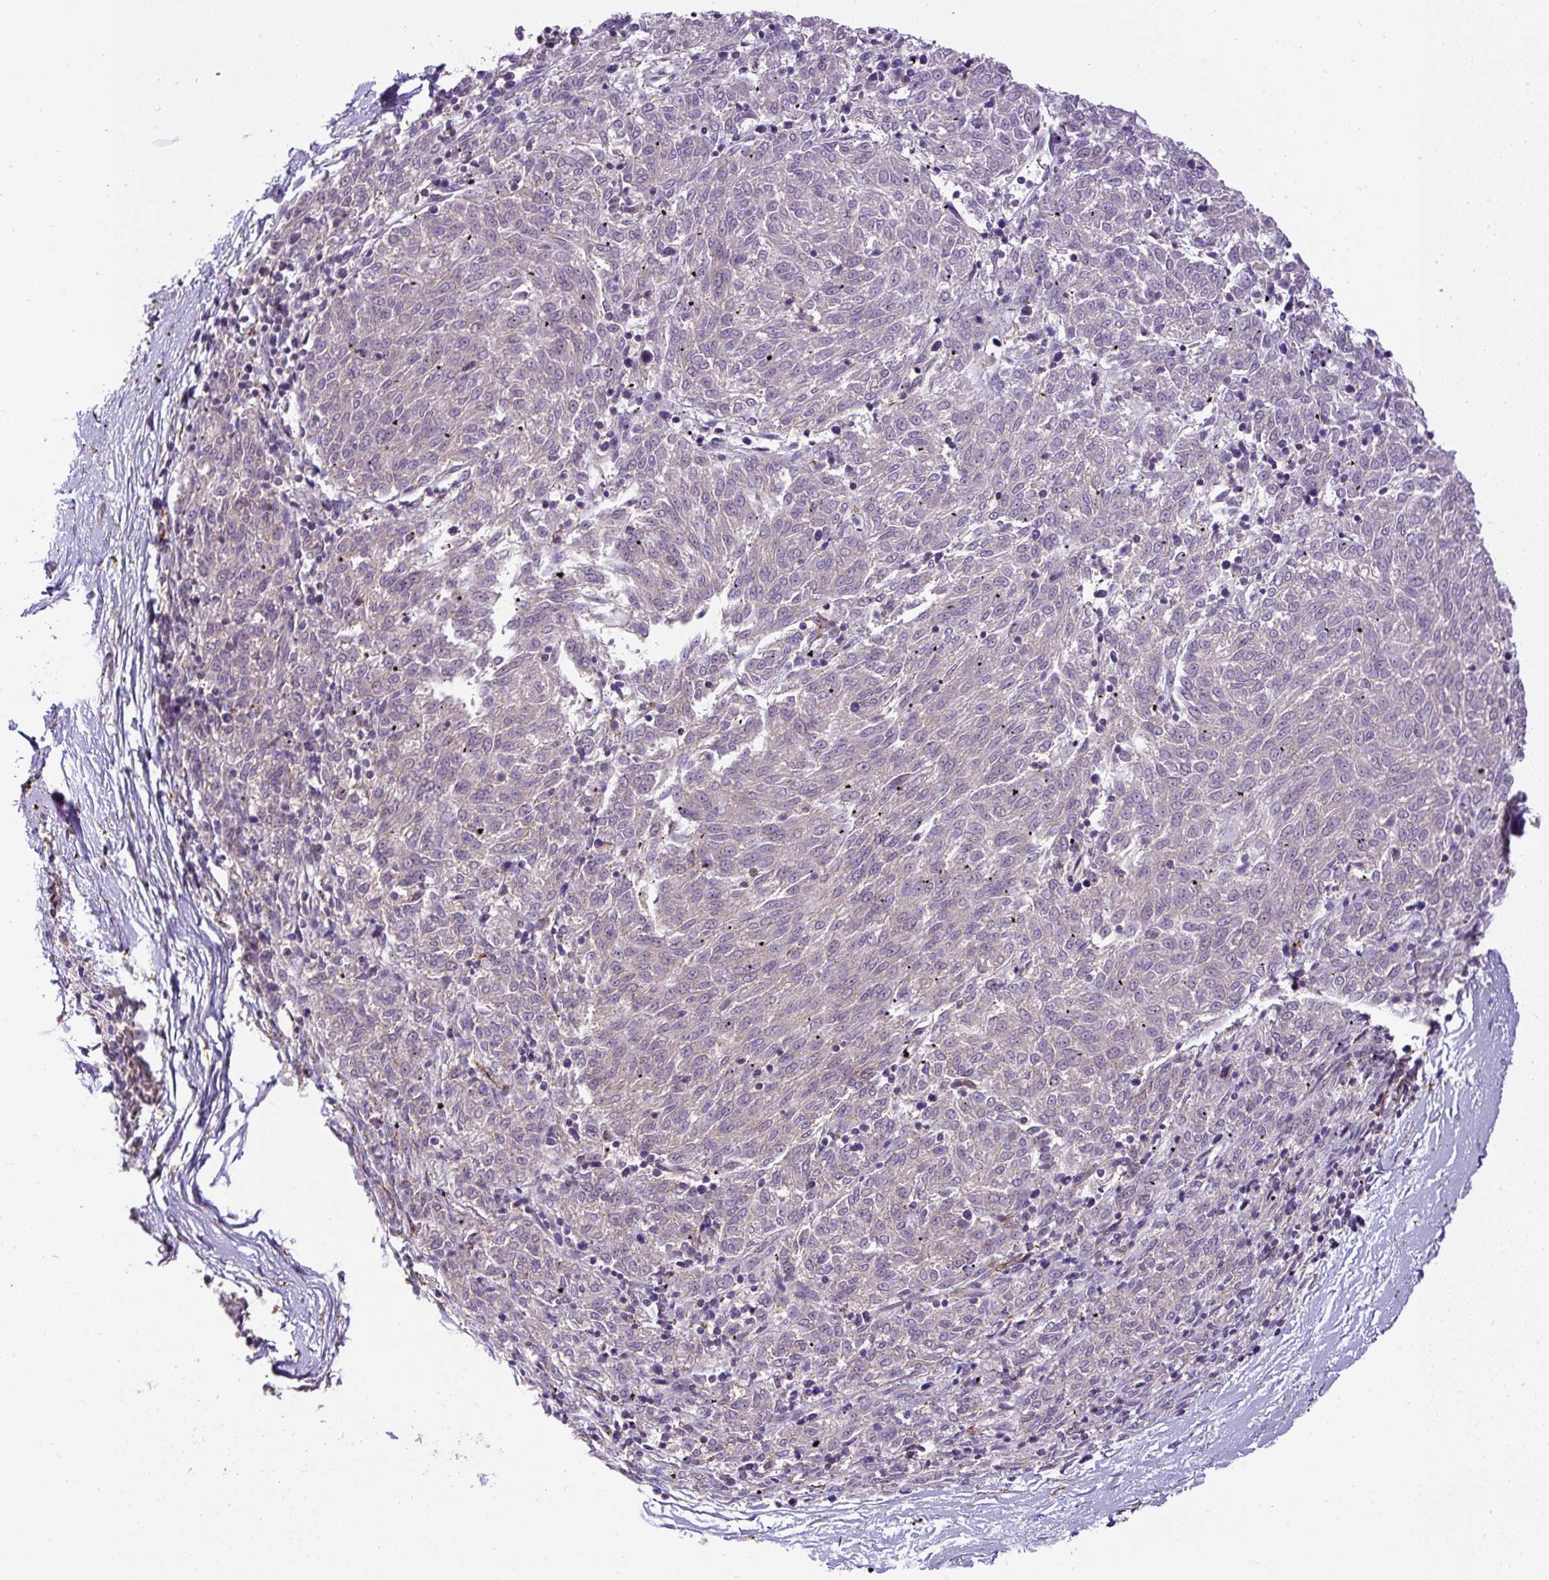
{"staining": {"intensity": "negative", "quantity": "none", "location": "none"}, "tissue": "melanoma", "cell_type": "Tumor cells", "image_type": "cancer", "snomed": [{"axis": "morphology", "description": "Malignant melanoma, NOS"}, {"axis": "topography", "description": "Skin"}], "caption": "Tumor cells show no significant staining in malignant melanoma.", "gene": "RNF170", "patient": {"sex": "female", "age": 72}}